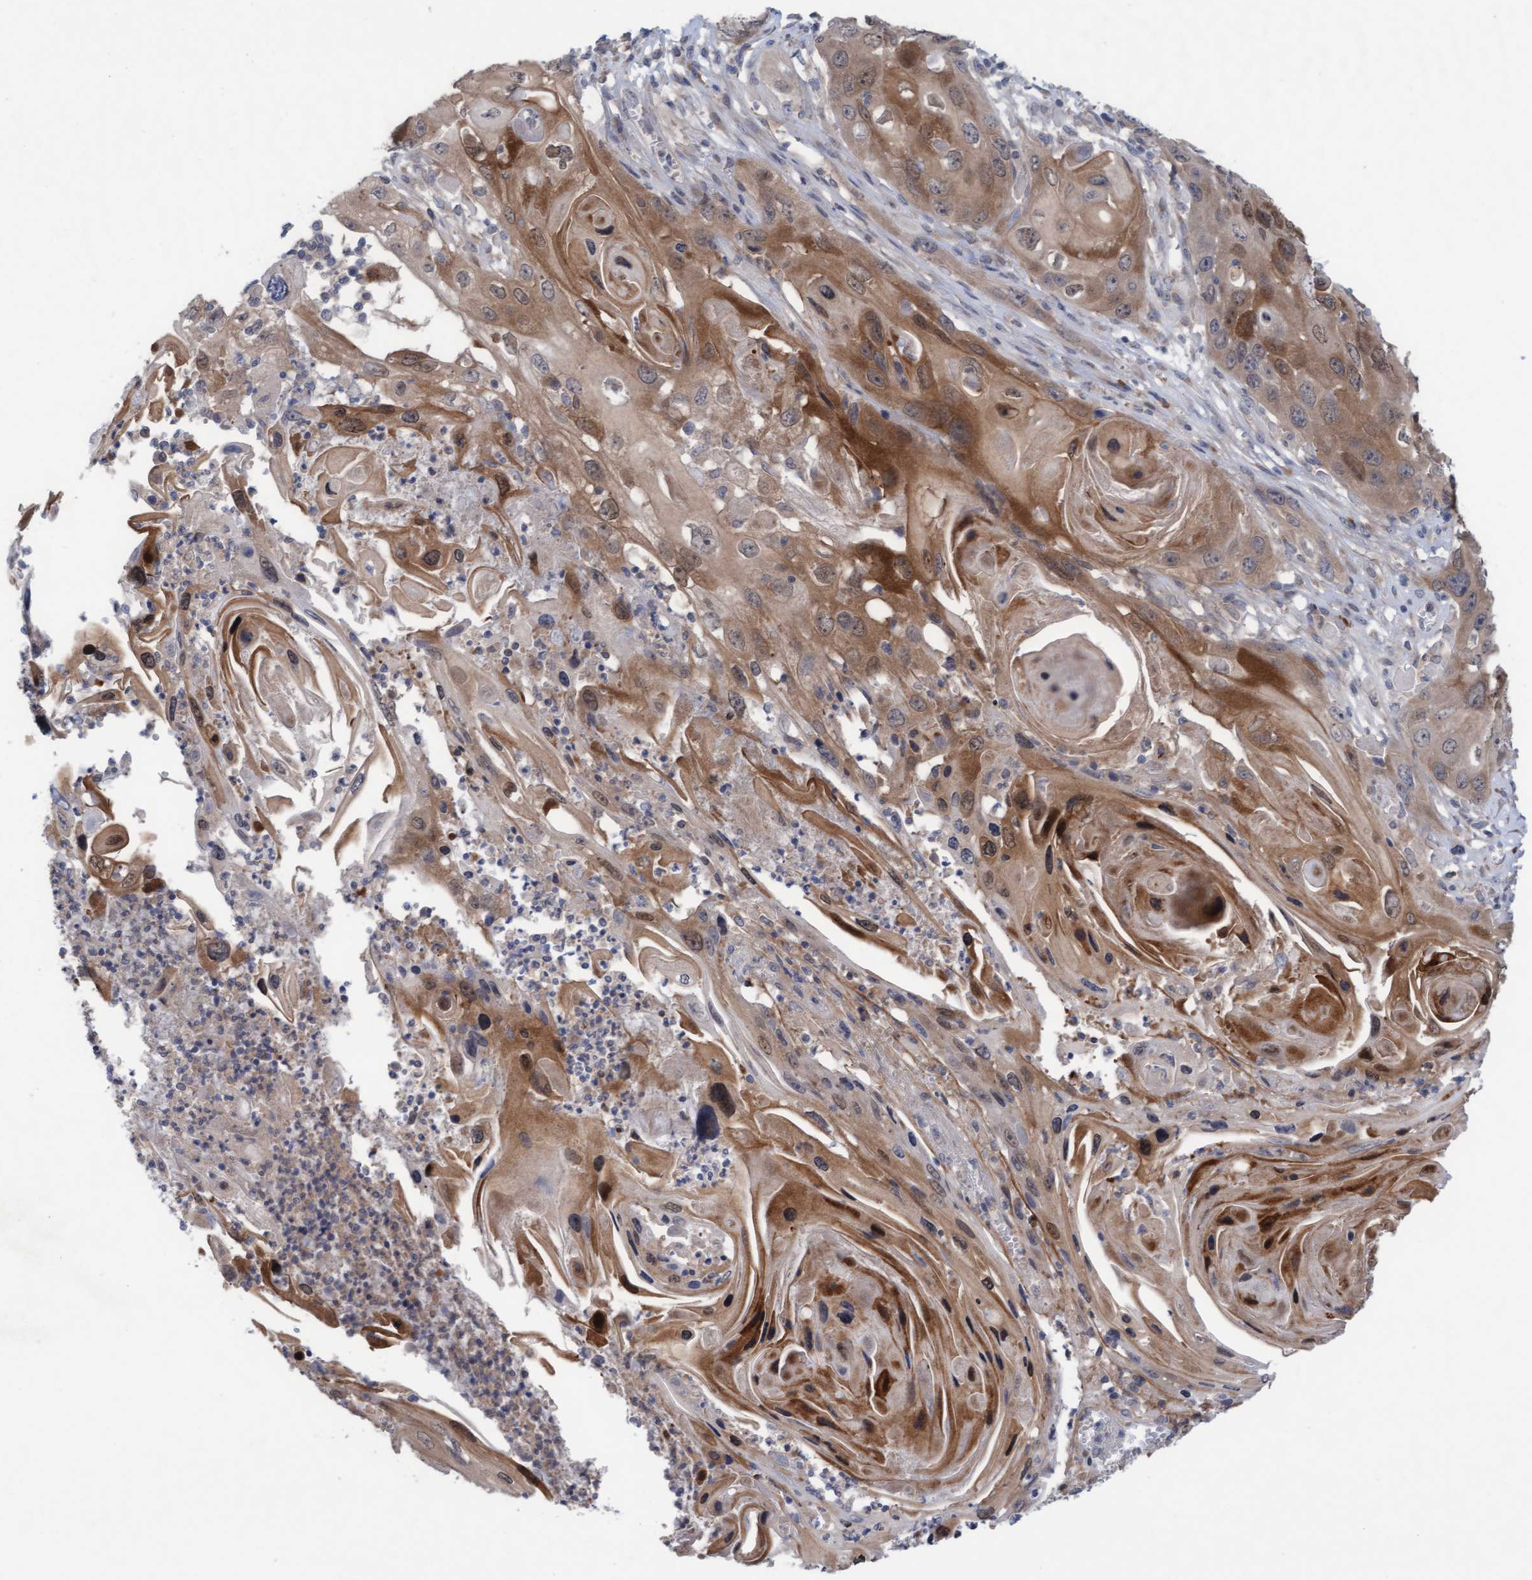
{"staining": {"intensity": "moderate", "quantity": ">75%", "location": "cytoplasmic/membranous"}, "tissue": "skin cancer", "cell_type": "Tumor cells", "image_type": "cancer", "snomed": [{"axis": "morphology", "description": "Squamous cell carcinoma, NOS"}, {"axis": "topography", "description": "Skin"}], "caption": "Skin cancer stained for a protein demonstrates moderate cytoplasmic/membranous positivity in tumor cells.", "gene": "PLCD1", "patient": {"sex": "male", "age": 55}}